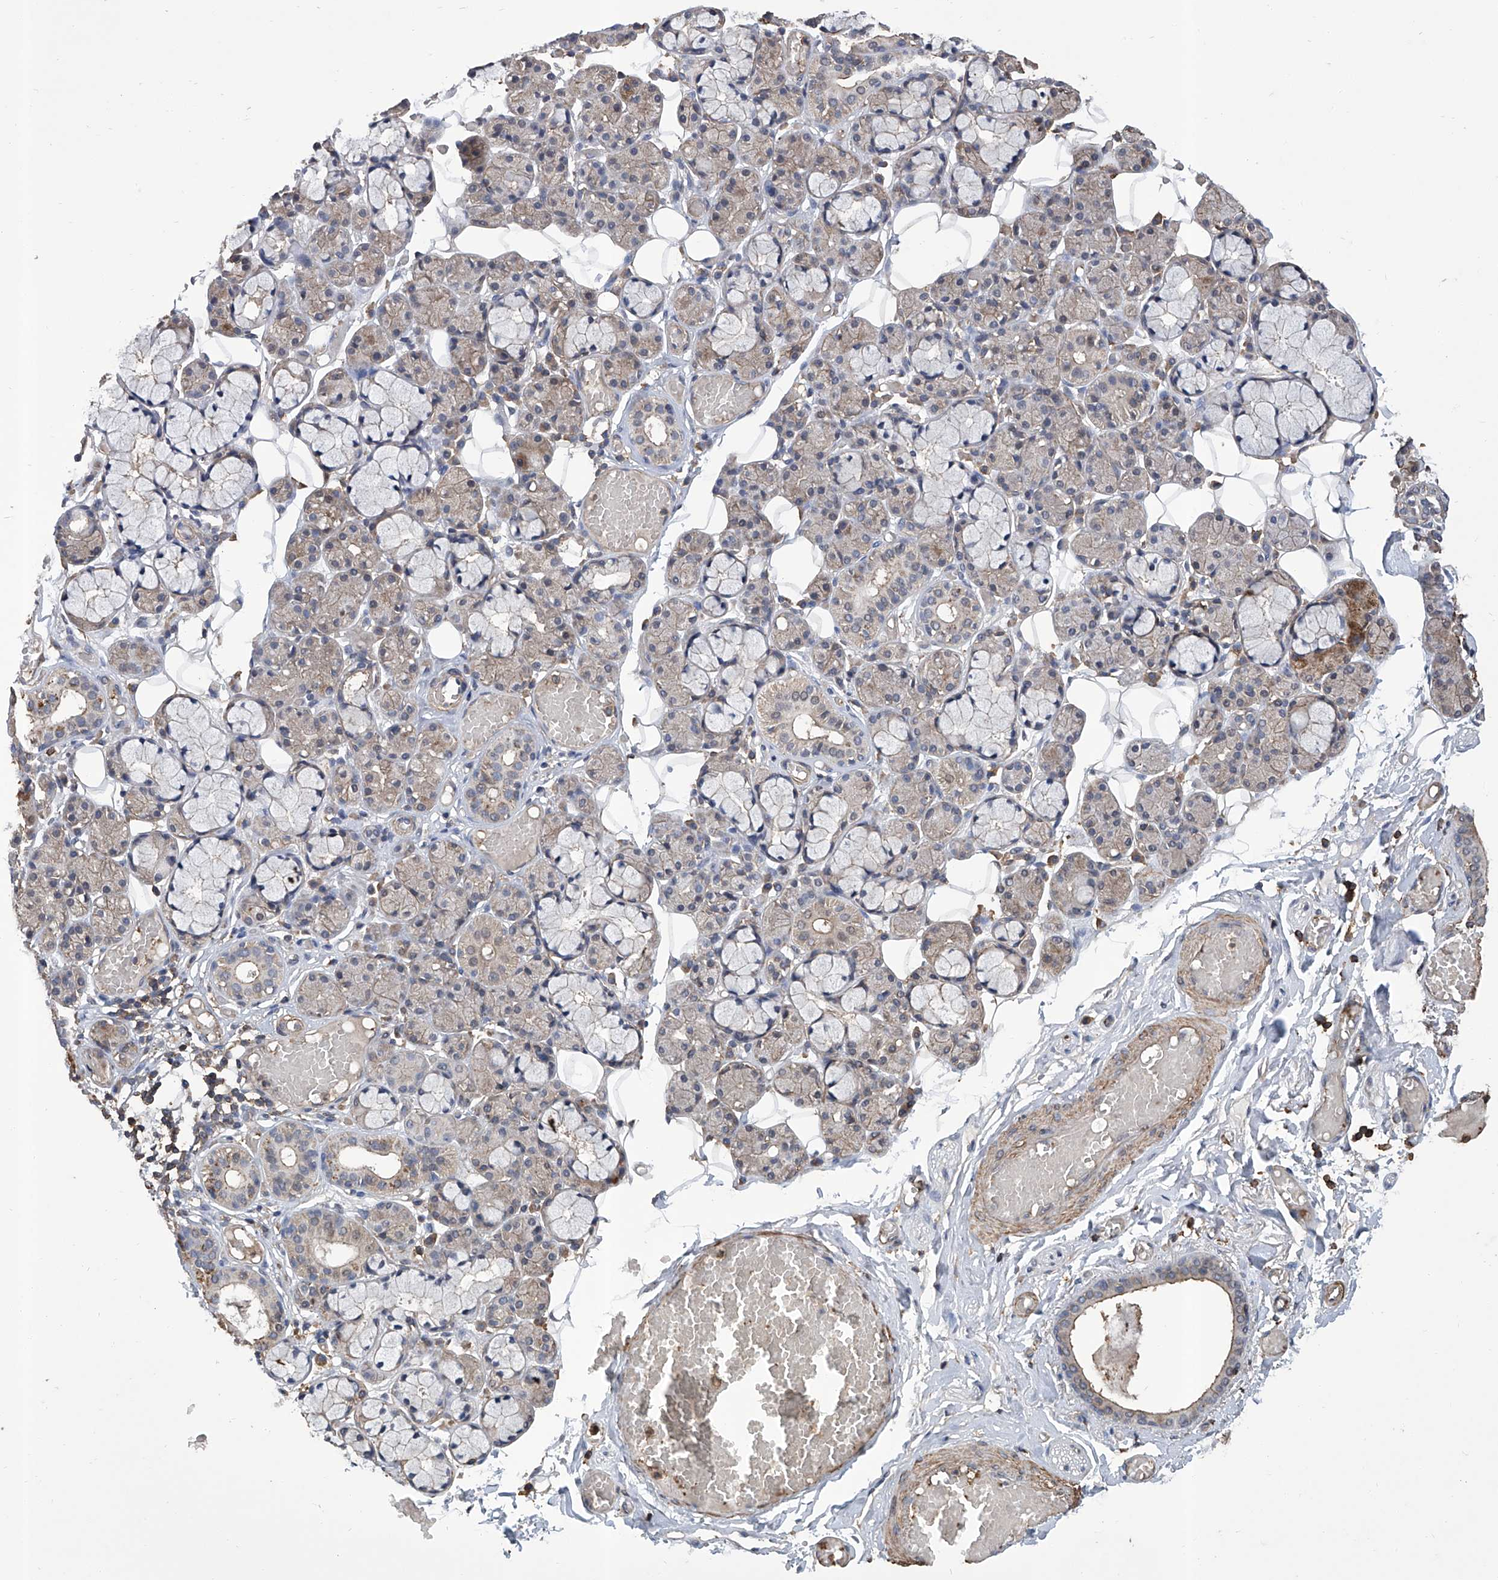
{"staining": {"intensity": "moderate", "quantity": "<25%", "location": "cytoplasmic/membranous"}, "tissue": "salivary gland", "cell_type": "Glandular cells", "image_type": "normal", "snomed": [{"axis": "morphology", "description": "Normal tissue, NOS"}, {"axis": "topography", "description": "Salivary gland"}], "caption": "Human salivary gland stained with a brown dye reveals moderate cytoplasmic/membranous positive expression in approximately <25% of glandular cells.", "gene": "GPT", "patient": {"sex": "male", "age": 63}}